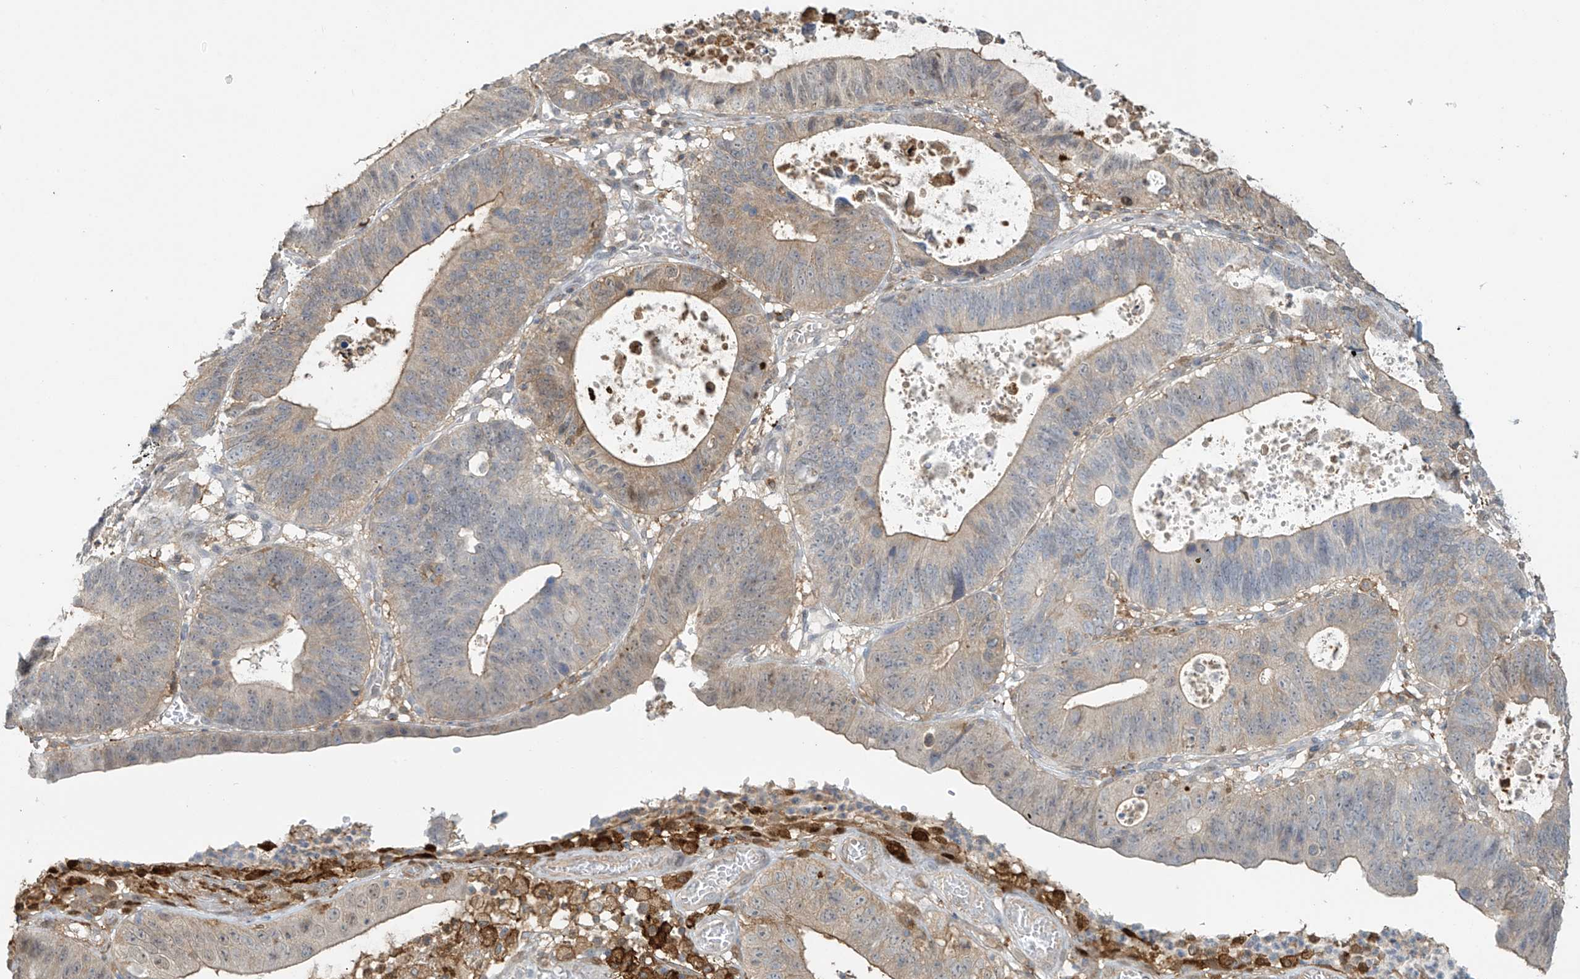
{"staining": {"intensity": "weak", "quantity": "25%-75%", "location": "cytoplasmic/membranous"}, "tissue": "stomach cancer", "cell_type": "Tumor cells", "image_type": "cancer", "snomed": [{"axis": "morphology", "description": "Adenocarcinoma, NOS"}, {"axis": "topography", "description": "Stomach"}], "caption": "Weak cytoplasmic/membranous positivity is appreciated in about 25%-75% of tumor cells in stomach cancer (adenocarcinoma).", "gene": "TAGAP", "patient": {"sex": "male", "age": 59}}